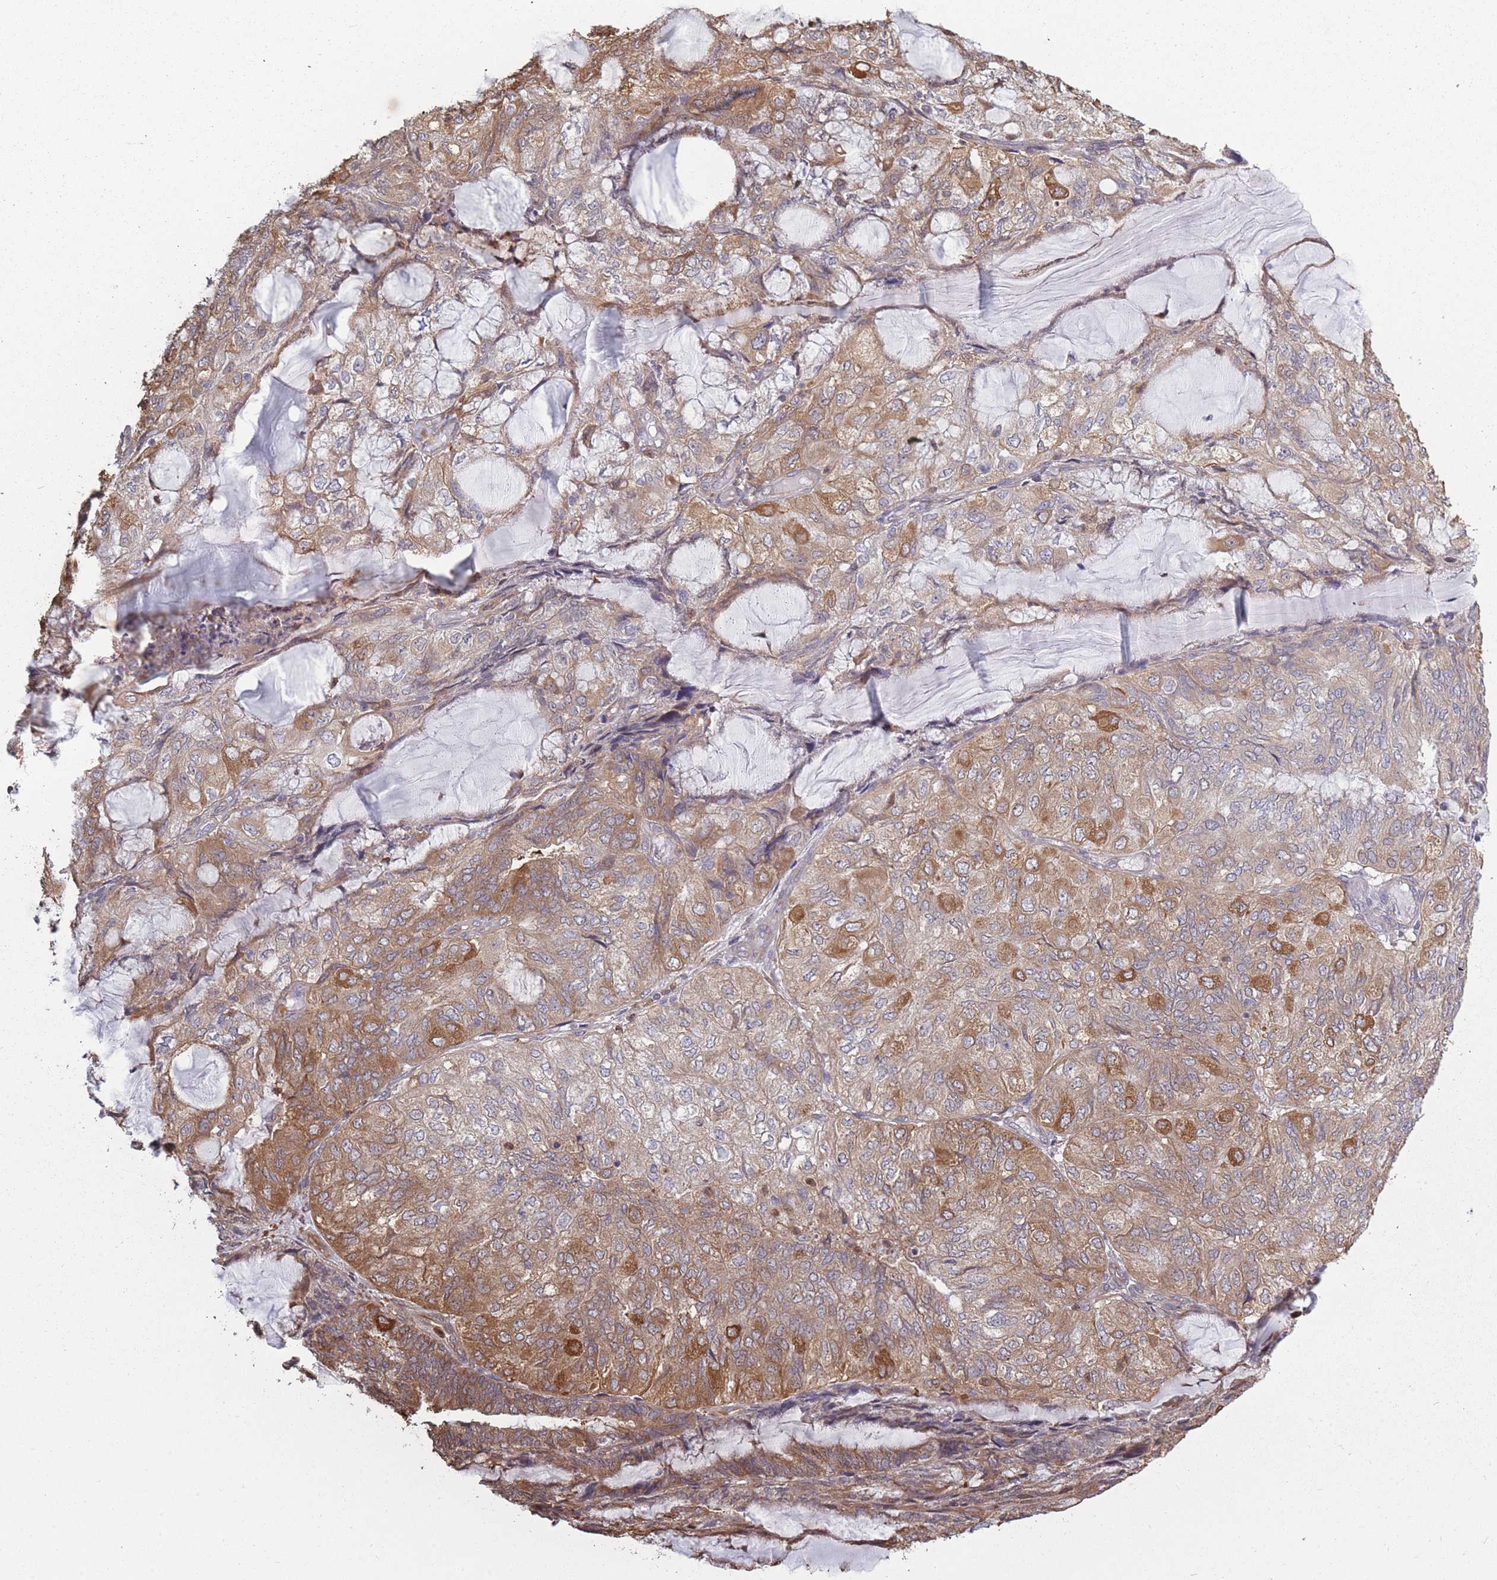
{"staining": {"intensity": "moderate", "quantity": ">75%", "location": "cytoplasmic/membranous"}, "tissue": "endometrial cancer", "cell_type": "Tumor cells", "image_type": "cancer", "snomed": [{"axis": "morphology", "description": "Adenocarcinoma, NOS"}, {"axis": "topography", "description": "Endometrium"}], "caption": "Protein staining of endometrial adenocarcinoma tissue displays moderate cytoplasmic/membranous staining in approximately >75% of tumor cells. Using DAB (3,3'-diaminobenzidine) (brown) and hematoxylin (blue) stains, captured at high magnification using brightfield microscopy.", "gene": "ARL13B", "patient": {"sex": "female", "age": 81}}